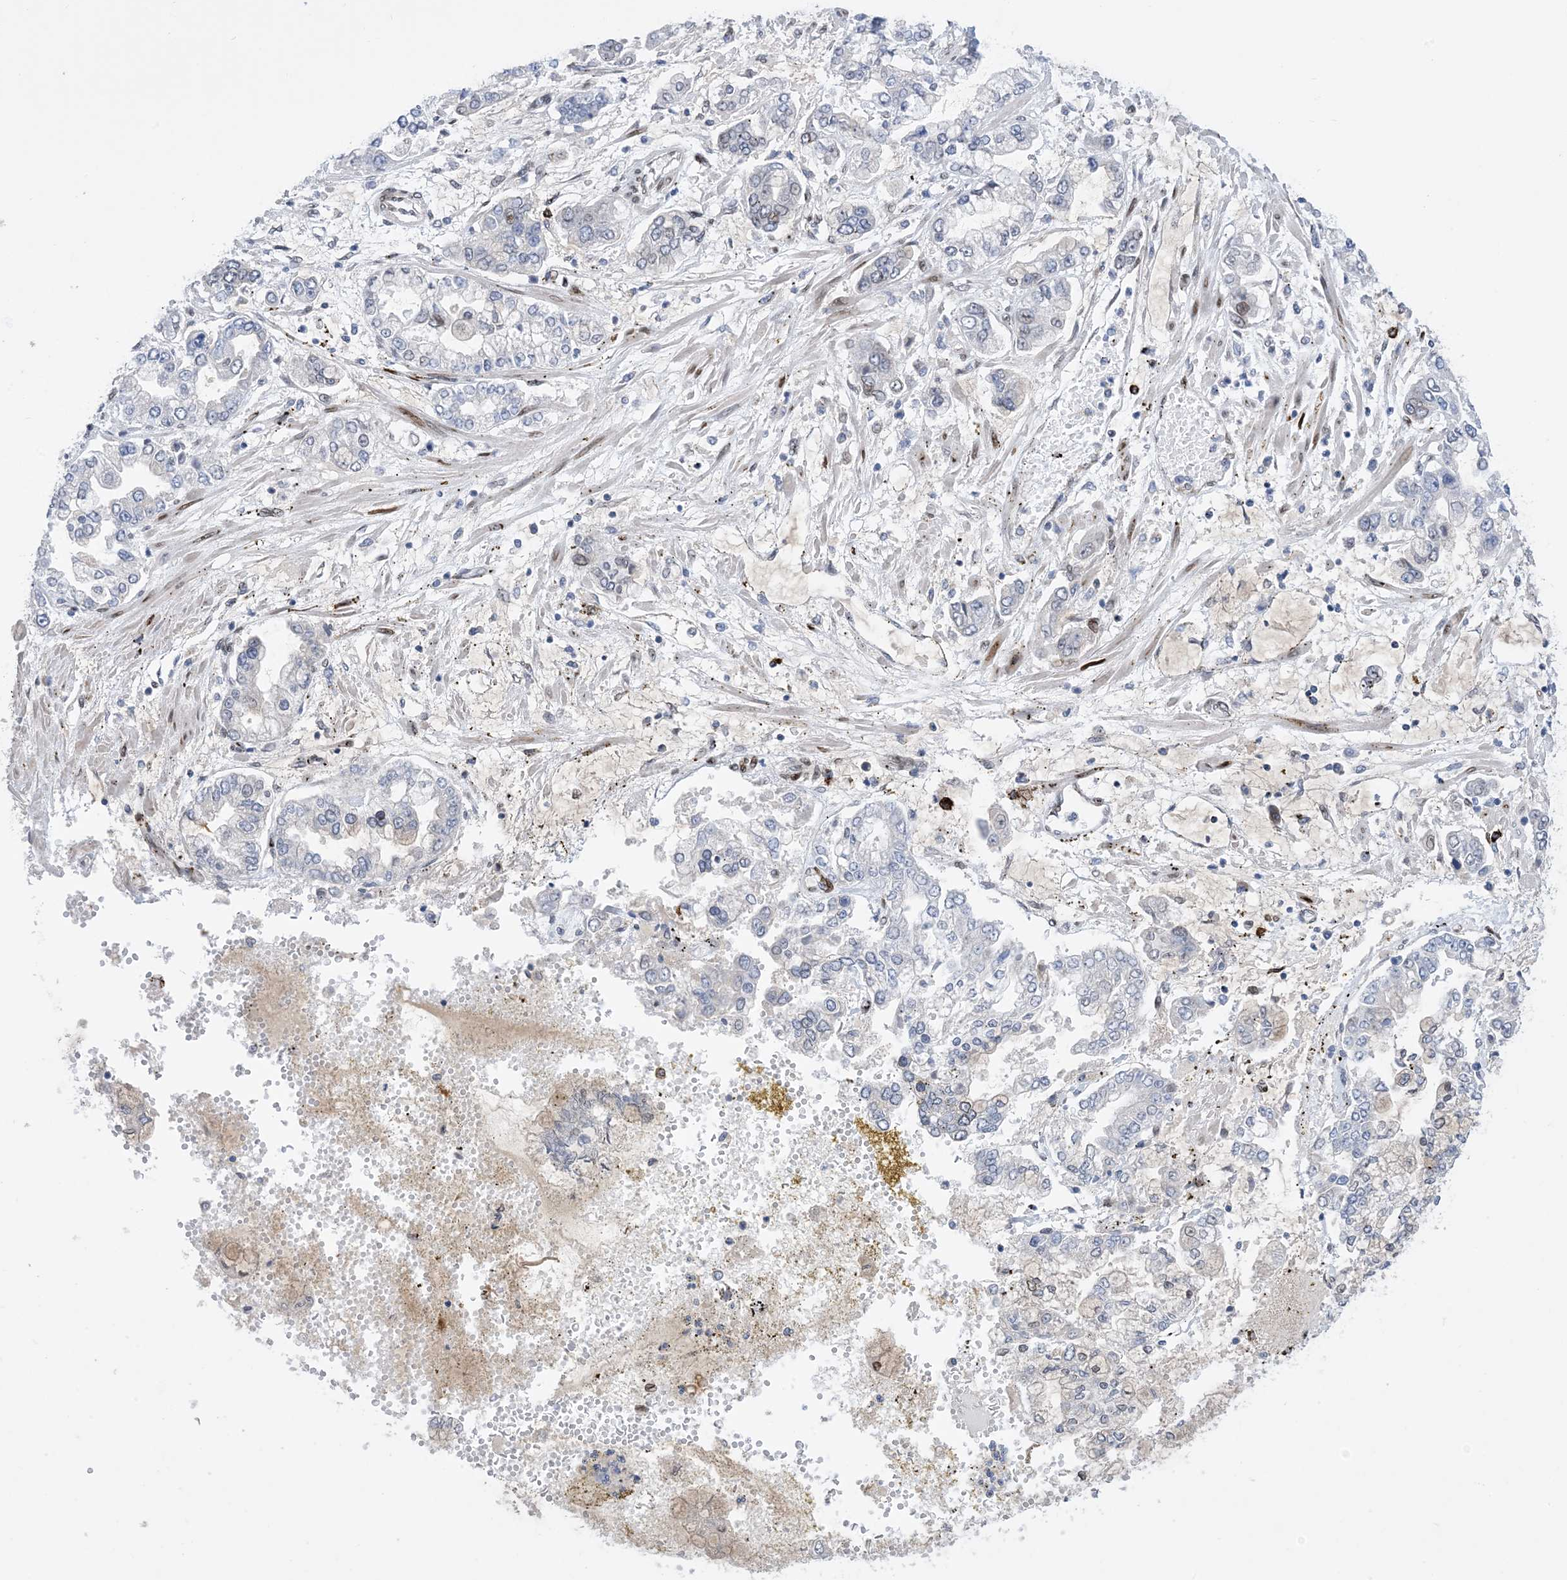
{"staining": {"intensity": "weak", "quantity": "<25%", "location": "nuclear"}, "tissue": "stomach cancer", "cell_type": "Tumor cells", "image_type": "cancer", "snomed": [{"axis": "morphology", "description": "Normal tissue, NOS"}, {"axis": "morphology", "description": "Adenocarcinoma, NOS"}, {"axis": "topography", "description": "Stomach, upper"}, {"axis": "topography", "description": "Stomach"}], "caption": "A histopathology image of stomach adenocarcinoma stained for a protein exhibits no brown staining in tumor cells.", "gene": "TSPYL1", "patient": {"sex": "male", "age": 76}}